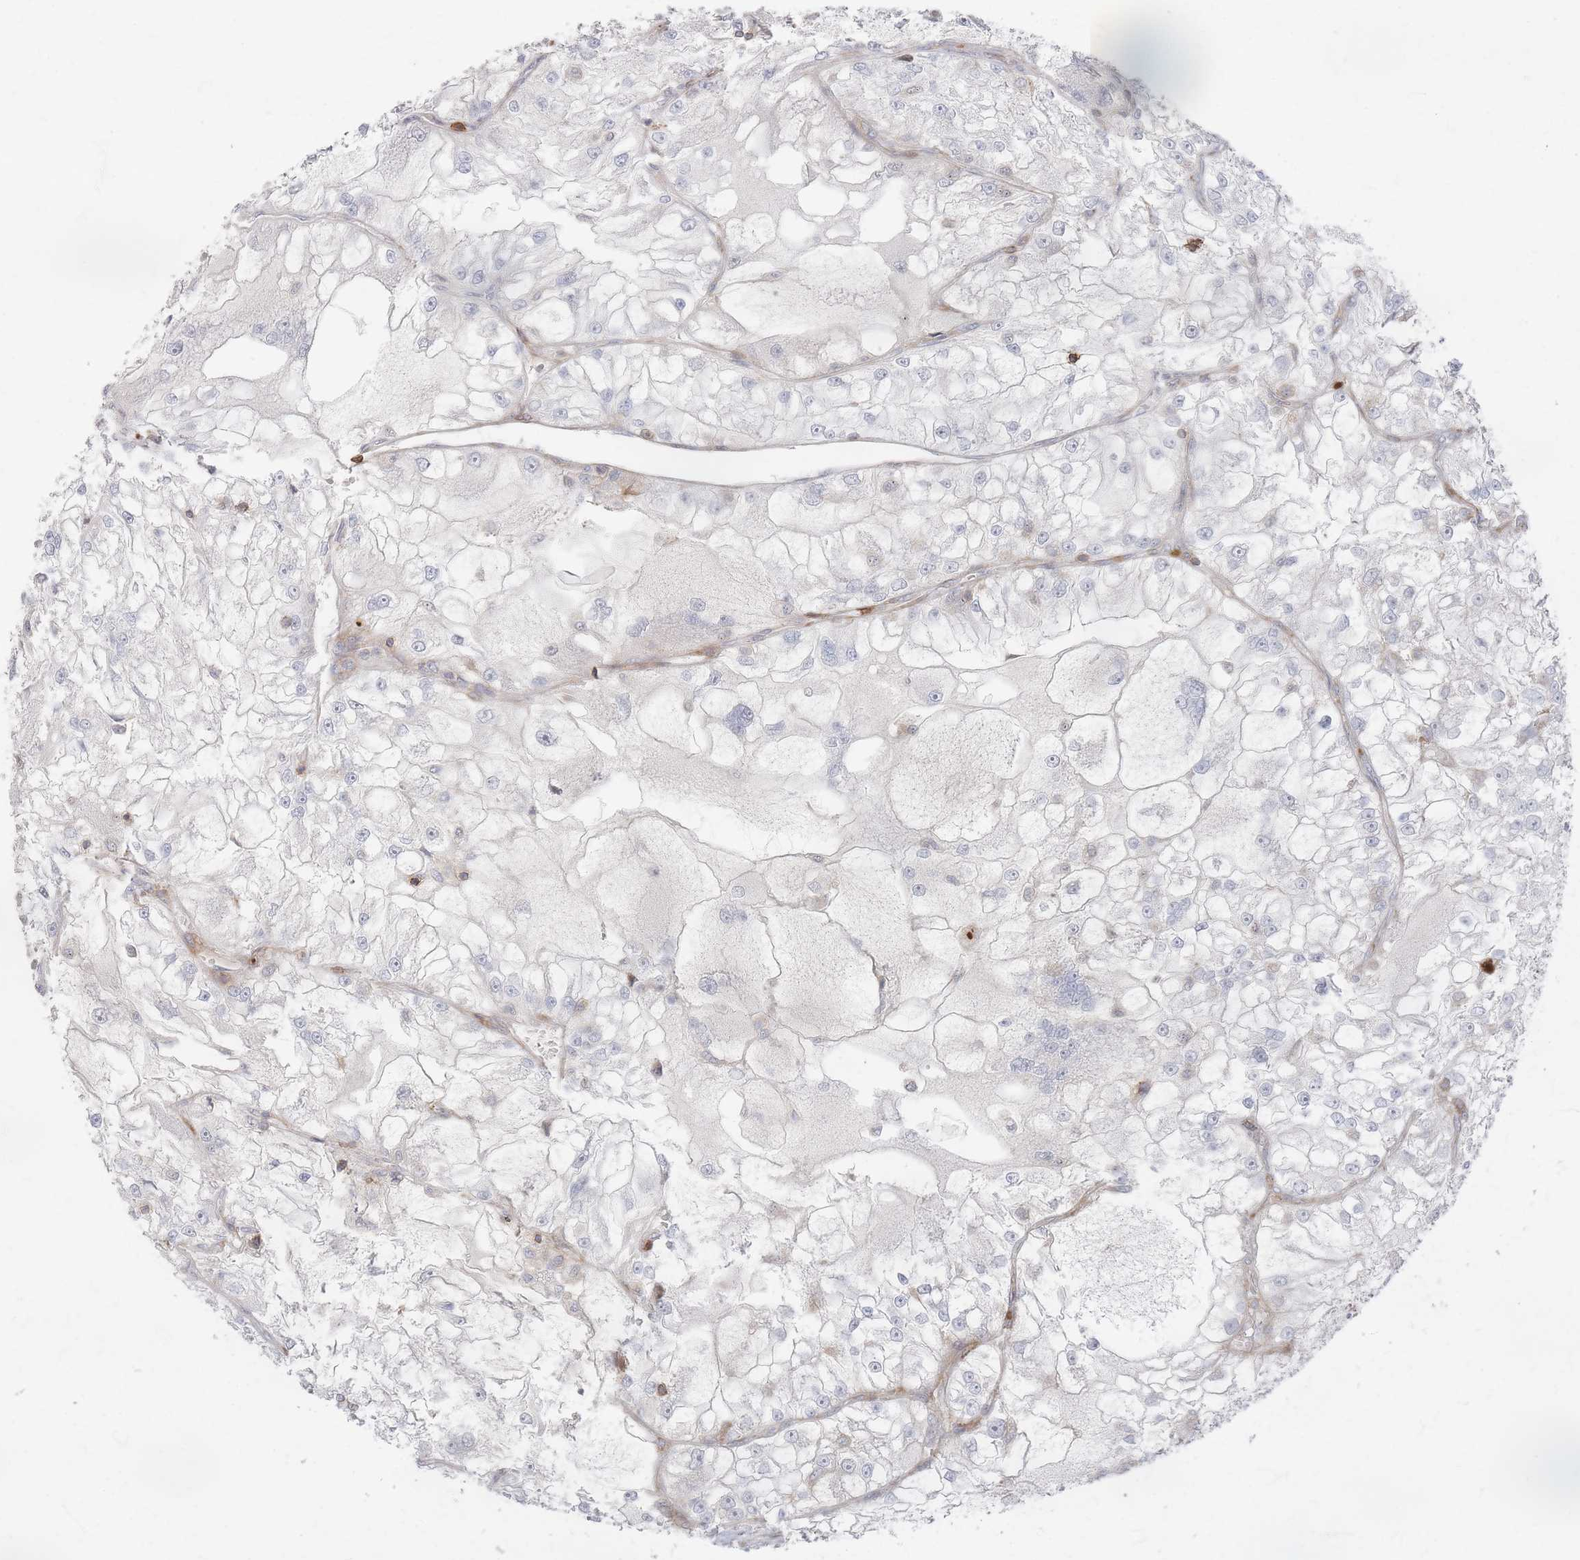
{"staining": {"intensity": "negative", "quantity": "none", "location": "none"}, "tissue": "renal cancer", "cell_type": "Tumor cells", "image_type": "cancer", "snomed": [{"axis": "morphology", "description": "Adenocarcinoma, NOS"}, {"axis": "topography", "description": "Kidney"}], "caption": "Tumor cells show no significant protein expression in renal adenocarcinoma.", "gene": "ZNF852", "patient": {"sex": "female", "age": 72}}